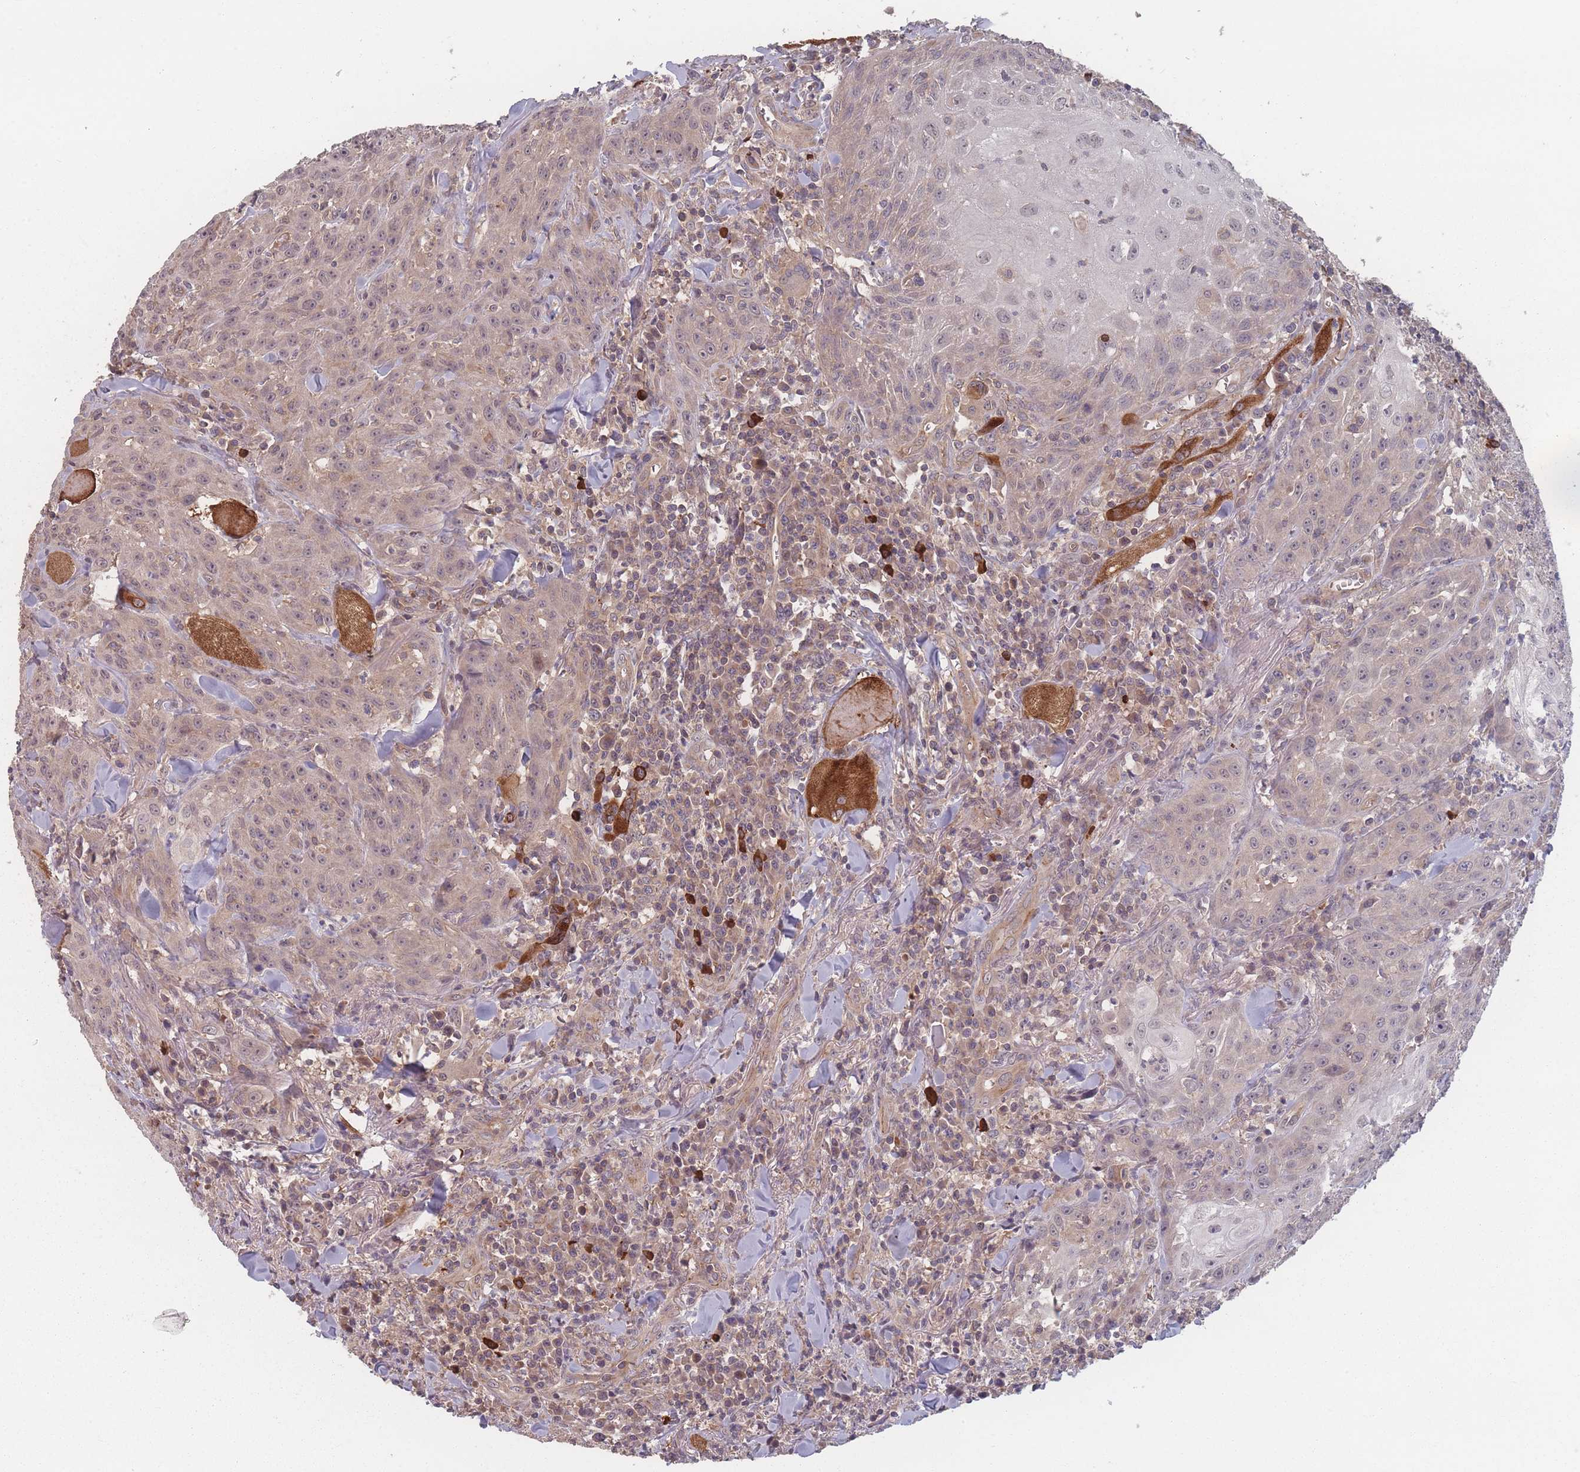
{"staining": {"intensity": "weak", "quantity": "25%-75%", "location": "cytoplasmic/membranous"}, "tissue": "head and neck cancer", "cell_type": "Tumor cells", "image_type": "cancer", "snomed": [{"axis": "morphology", "description": "Normal tissue, NOS"}, {"axis": "morphology", "description": "Squamous cell carcinoma, NOS"}, {"axis": "topography", "description": "Oral tissue"}, {"axis": "topography", "description": "Head-Neck"}], "caption": "Weak cytoplasmic/membranous protein expression is seen in about 25%-75% of tumor cells in head and neck cancer (squamous cell carcinoma).", "gene": "HAGH", "patient": {"sex": "female", "age": 70}}